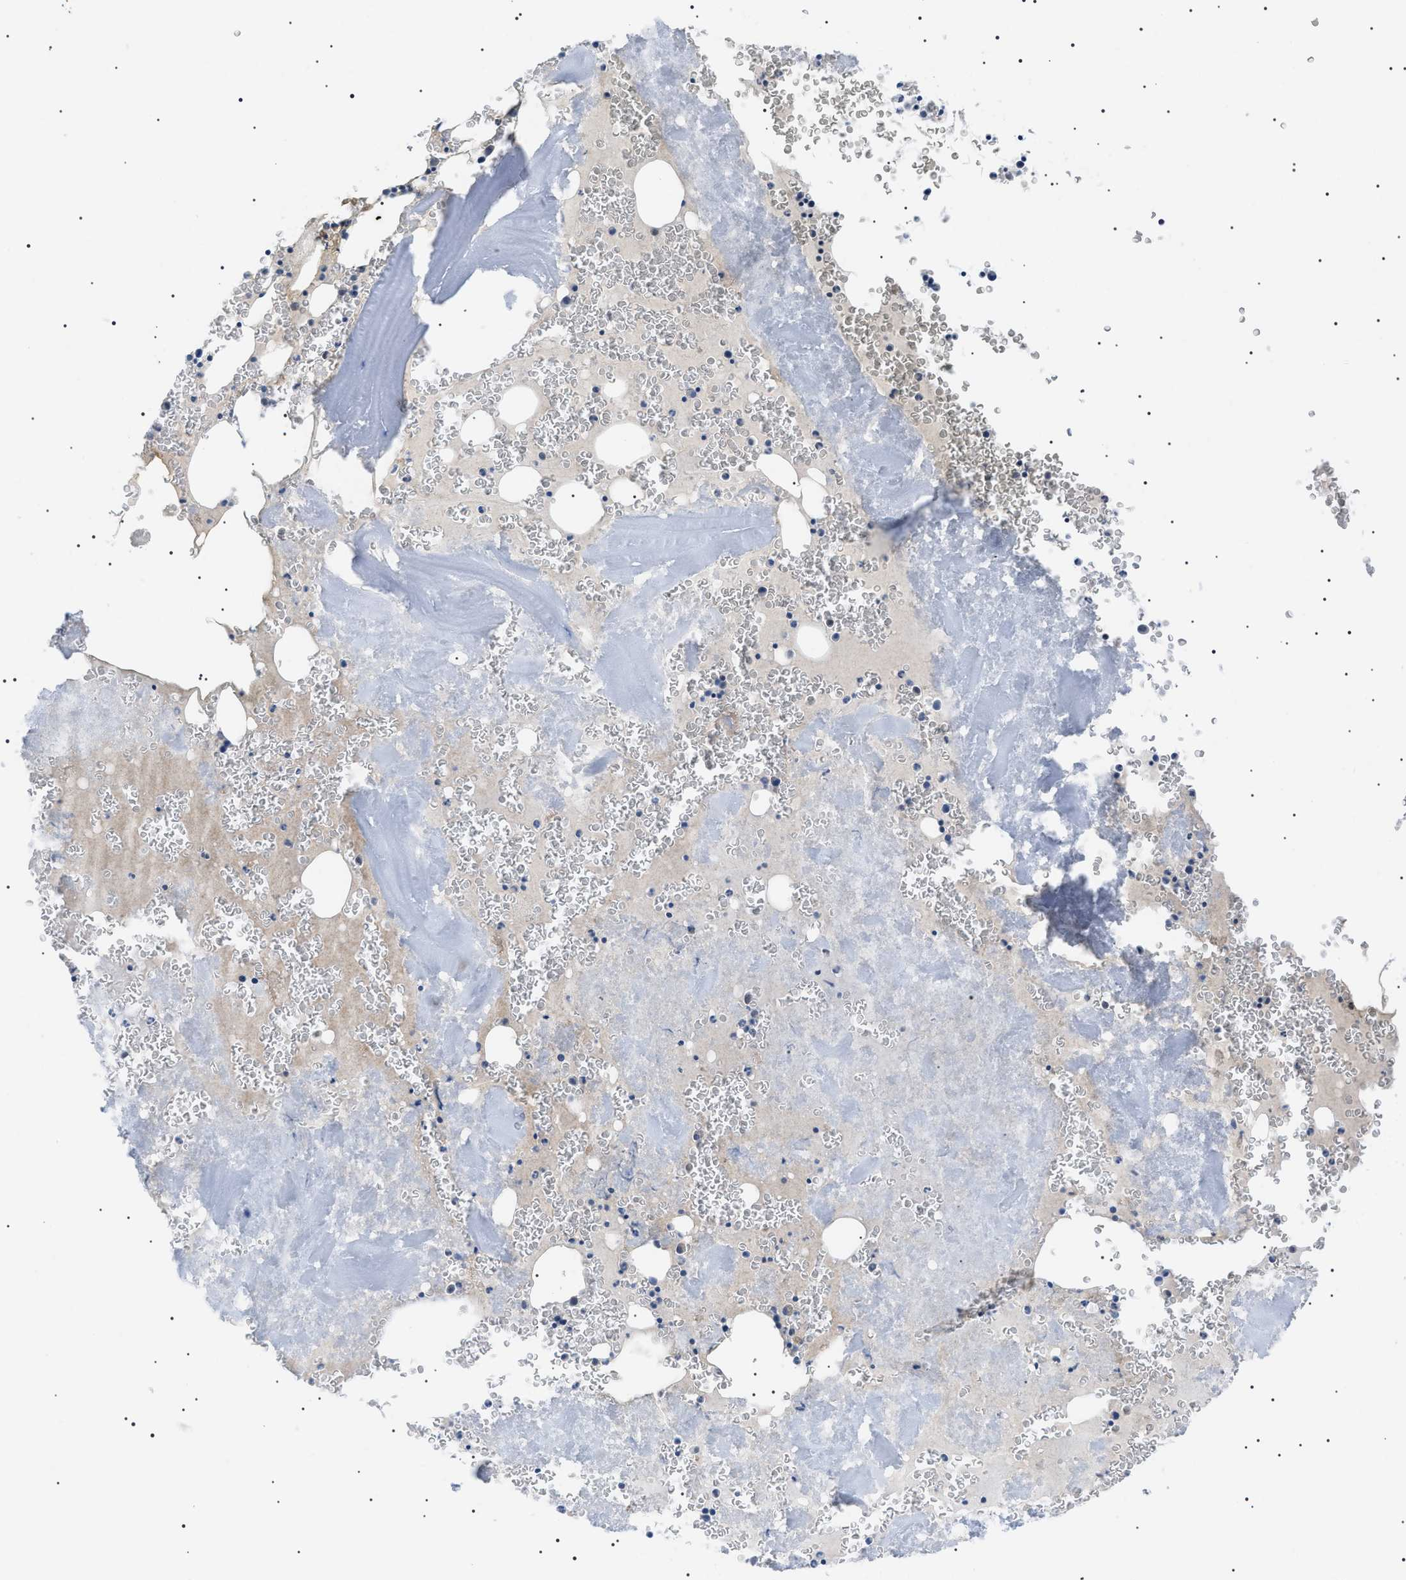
{"staining": {"intensity": "weak", "quantity": "<25%", "location": "cytoplasmic/membranous"}, "tissue": "bone marrow", "cell_type": "Hematopoietic cells", "image_type": "normal", "snomed": [{"axis": "morphology", "description": "Normal tissue, NOS"}, {"axis": "morphology", "description": "Inflammation, NOS"}, {"axis": "topography", "description": "Bone marrow"}], "caption": "This is an IHC photomicrograph of benign bone marrow. There is no positivity in hematopoietic cells.", "gene": "ADAMTS1", "patient": {"sex": "male", "age": 37}}